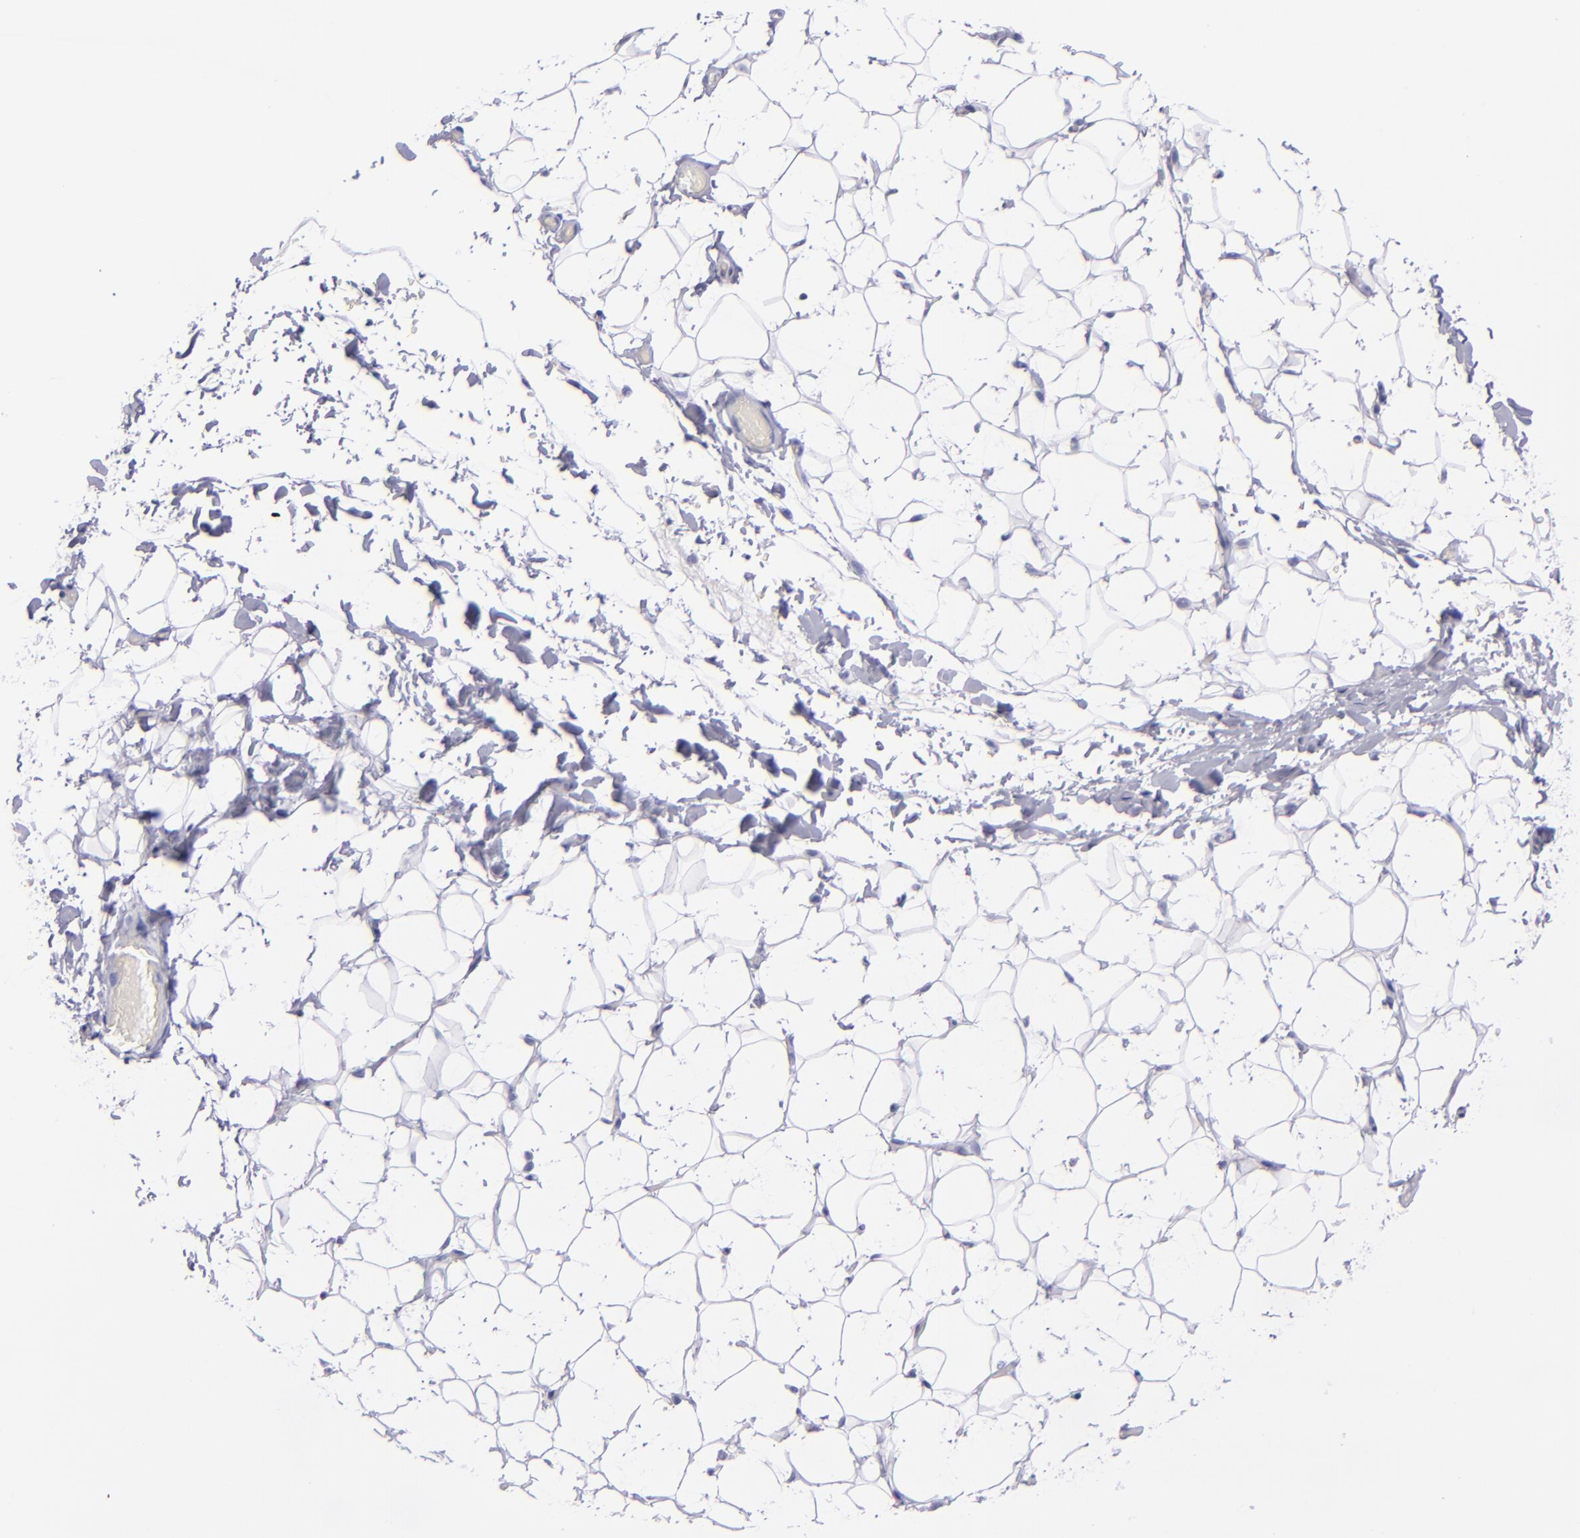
{"staining": {"intensity": "negative", "quantity": "none", "location": "none"}, "tissue": "adipose tissue", "cell_type": "Adipocytes", "image_type": "normal", "snomed": [{"axis": "morphology", "description": "Normal tissue, NOS"}, {"axis": "topography", "description": "Soft tissue"}], "caption": "Histopathology image shows no protein staining in adipocytes of benign adipose tissue. The staining is performed using DAB brown chromogen with nuclei counter-stained in using hematoxylin.", "gene": "CD37", "patient": {"sex": "male", "age": 26}}